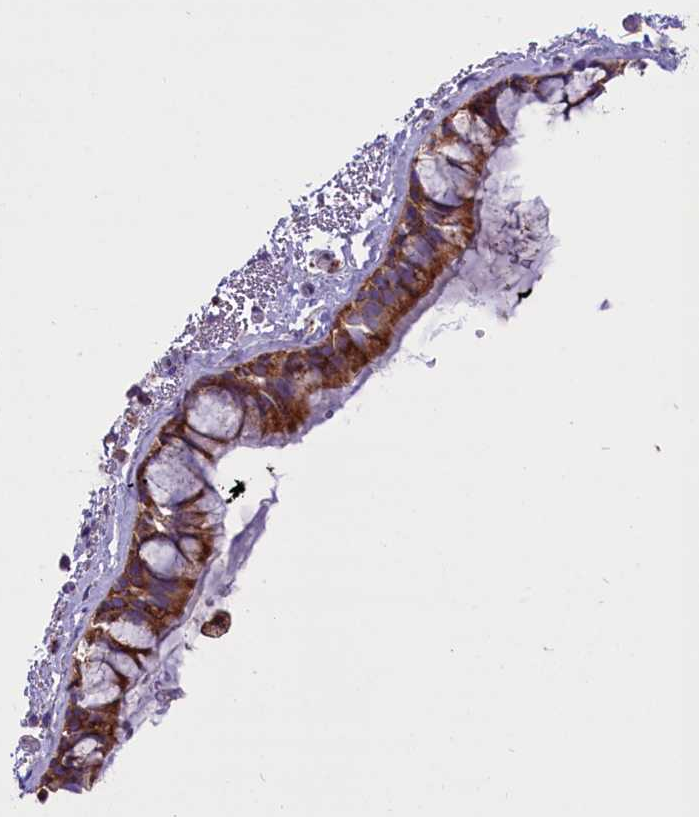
{"staining": {"intensity": "moderate", "quantity": ">75%", "location": "cytoplasmic/membranous"}, "tissue": "bronchus", "cell_type": "Respiratory epithelial cells", "image_type": "normal", "snomed": [{"axis": "morphology", "description": "Normal tissue, NOS"}, {"axis": "topography", "description": "Cartilage tissue"}], "caption": "Protein staining of normal bronchus exhibits moderate cytoplasmic/membranous positivity in approximately >75% of respiratory epithelial cells.", "gene": "PTPRU", "patient": {"sex": "male", "age": 63}}